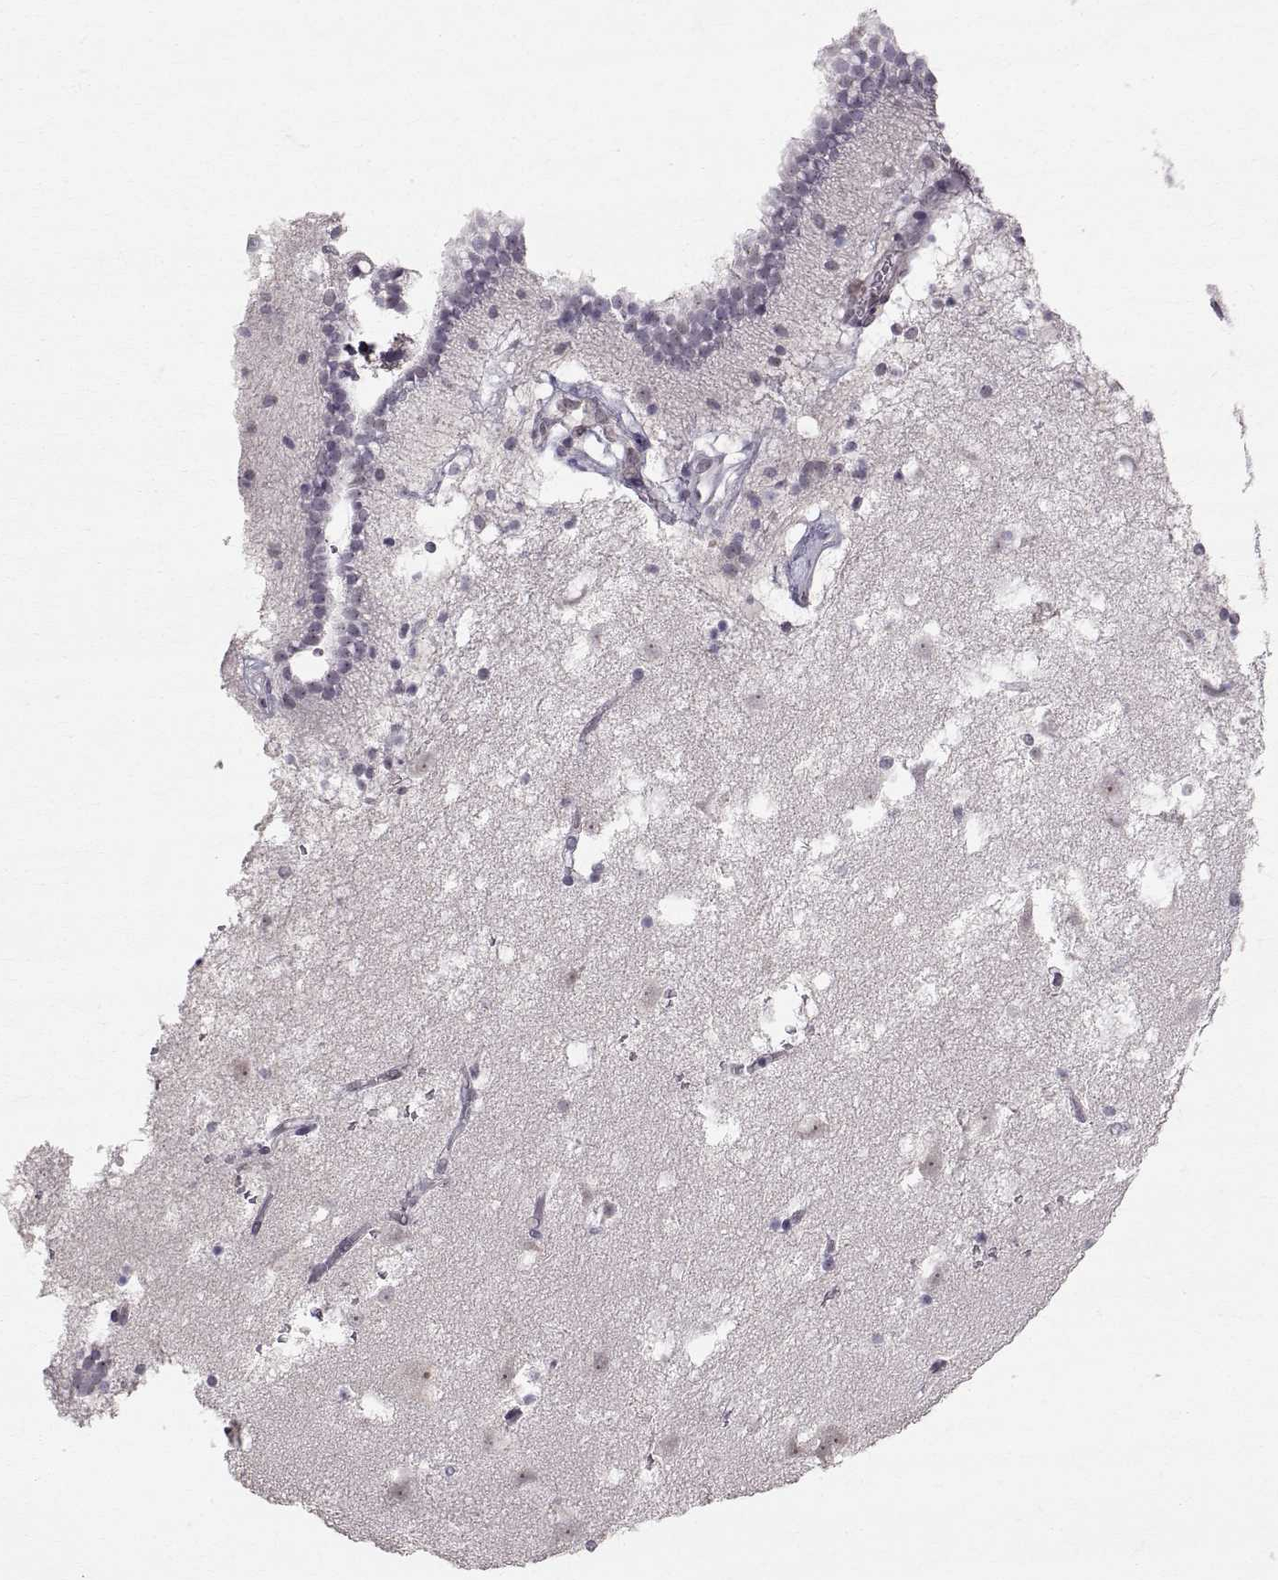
{"staining": {"intensity": "negative", "quantity": "none", "location": "none"}, "tissue": "caudate", "cell_type": "Glial cells", "image_type": "normal", "snomed": [{"axis": "morphology", "description": "Normal tissue, NOS"}, {"axis": "topography", "description": "Lateral ventricle wall"}], "caption": "This histopathology image is of normal caudate stained with immunohistochemistry to label a protein in brown with the nuclei are counter-stained blue. There is no positivity in glial cells.", "gene": "RPP38", "patient": {"sex": "female", "age": 42}}